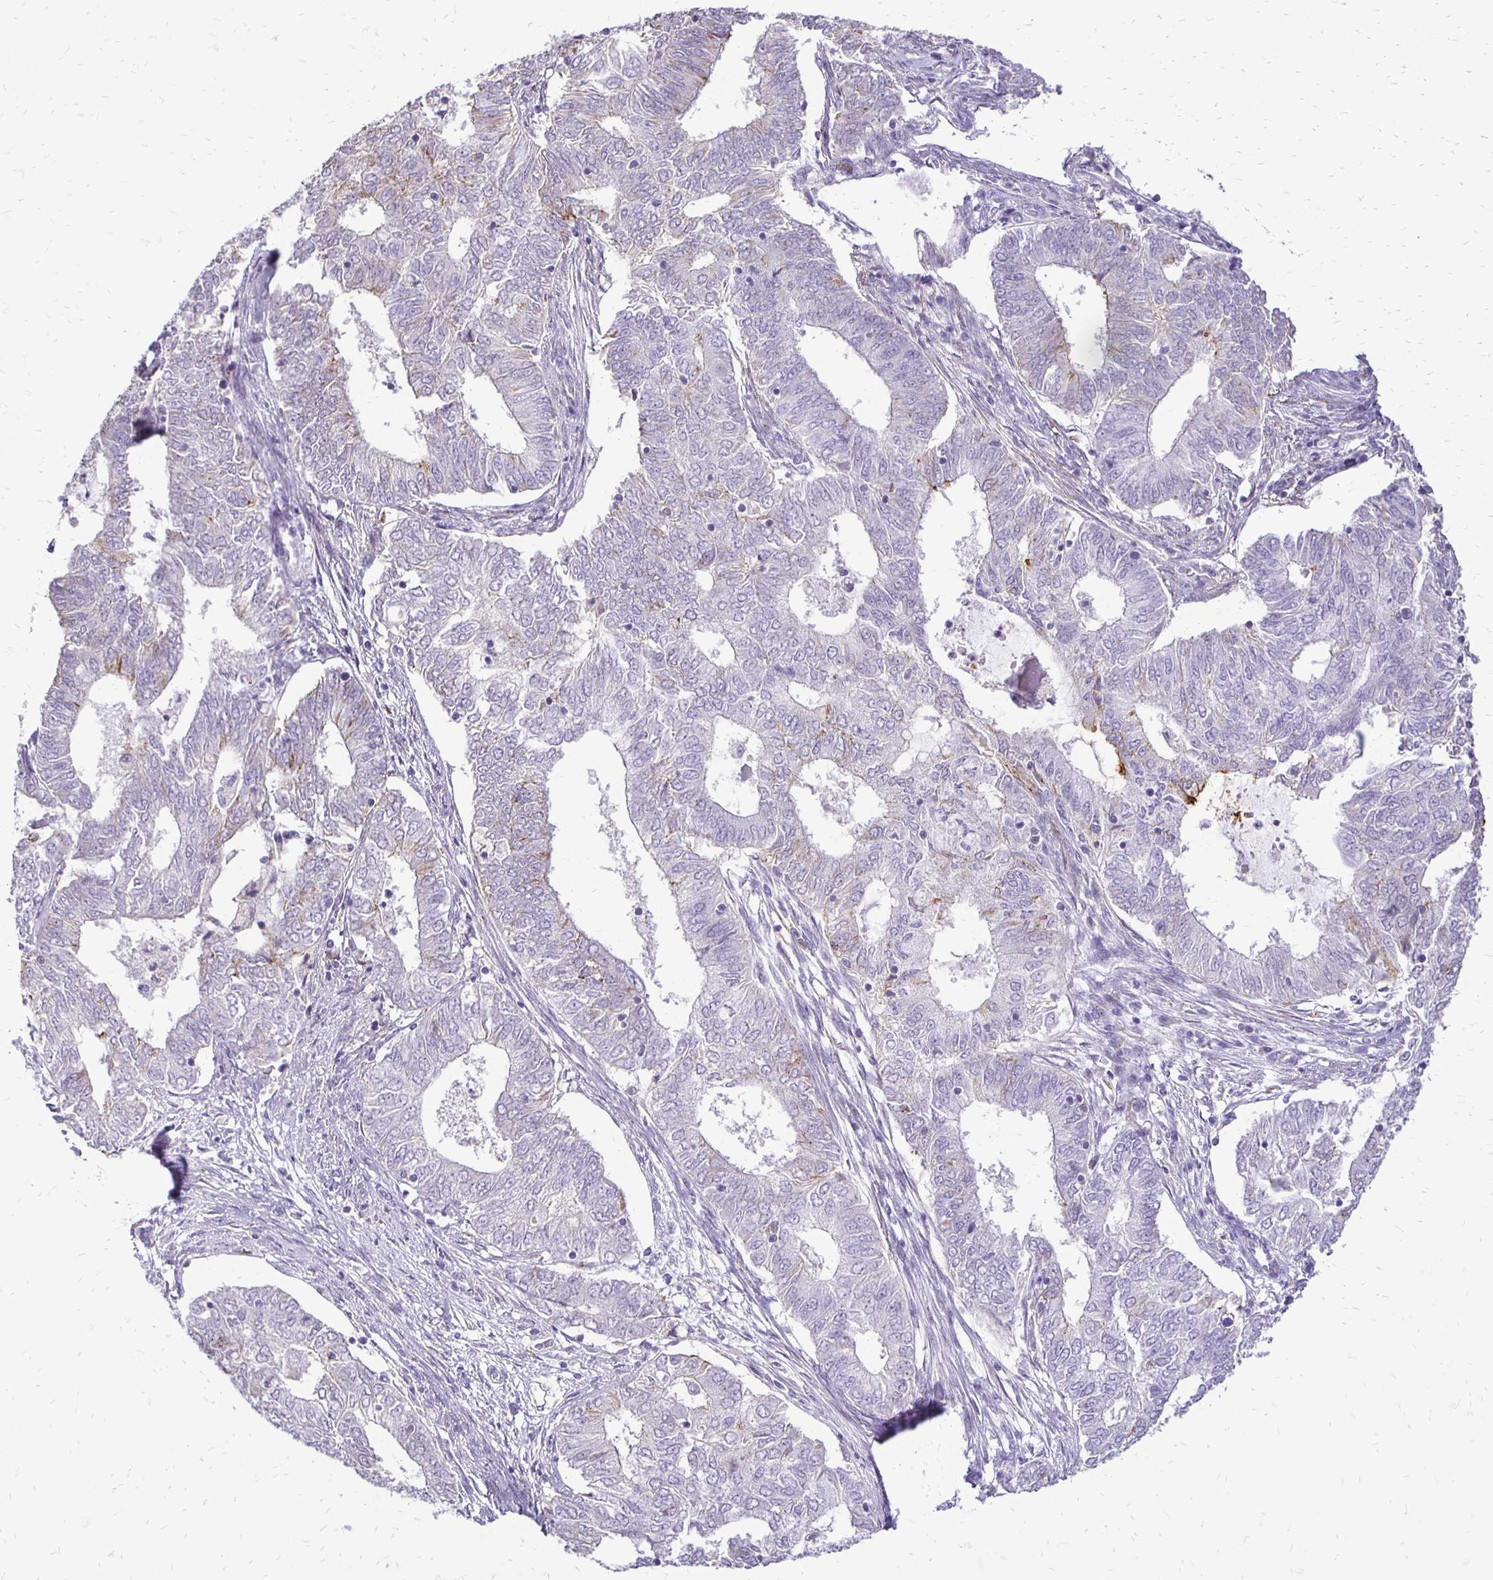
{"staining": {"intensity": "negative", "quantity": "none", "location": "none"}, "tissue": "endometrial cancer", "cell_type": "Tumor cells", "image_type": "cancer", "snomed": [{"axis": "morphology", "description": "Adenocarcinoma, NOS"}, {"axis": "topography", "description": "Endometrium"}], "caption": "This is an immunohistochemistry micrograph of endometrial adenocarcinoma. There is no expression in tumor cells.", "gene": "ALPG", "patient": {"sex": "female", "age": 62}}